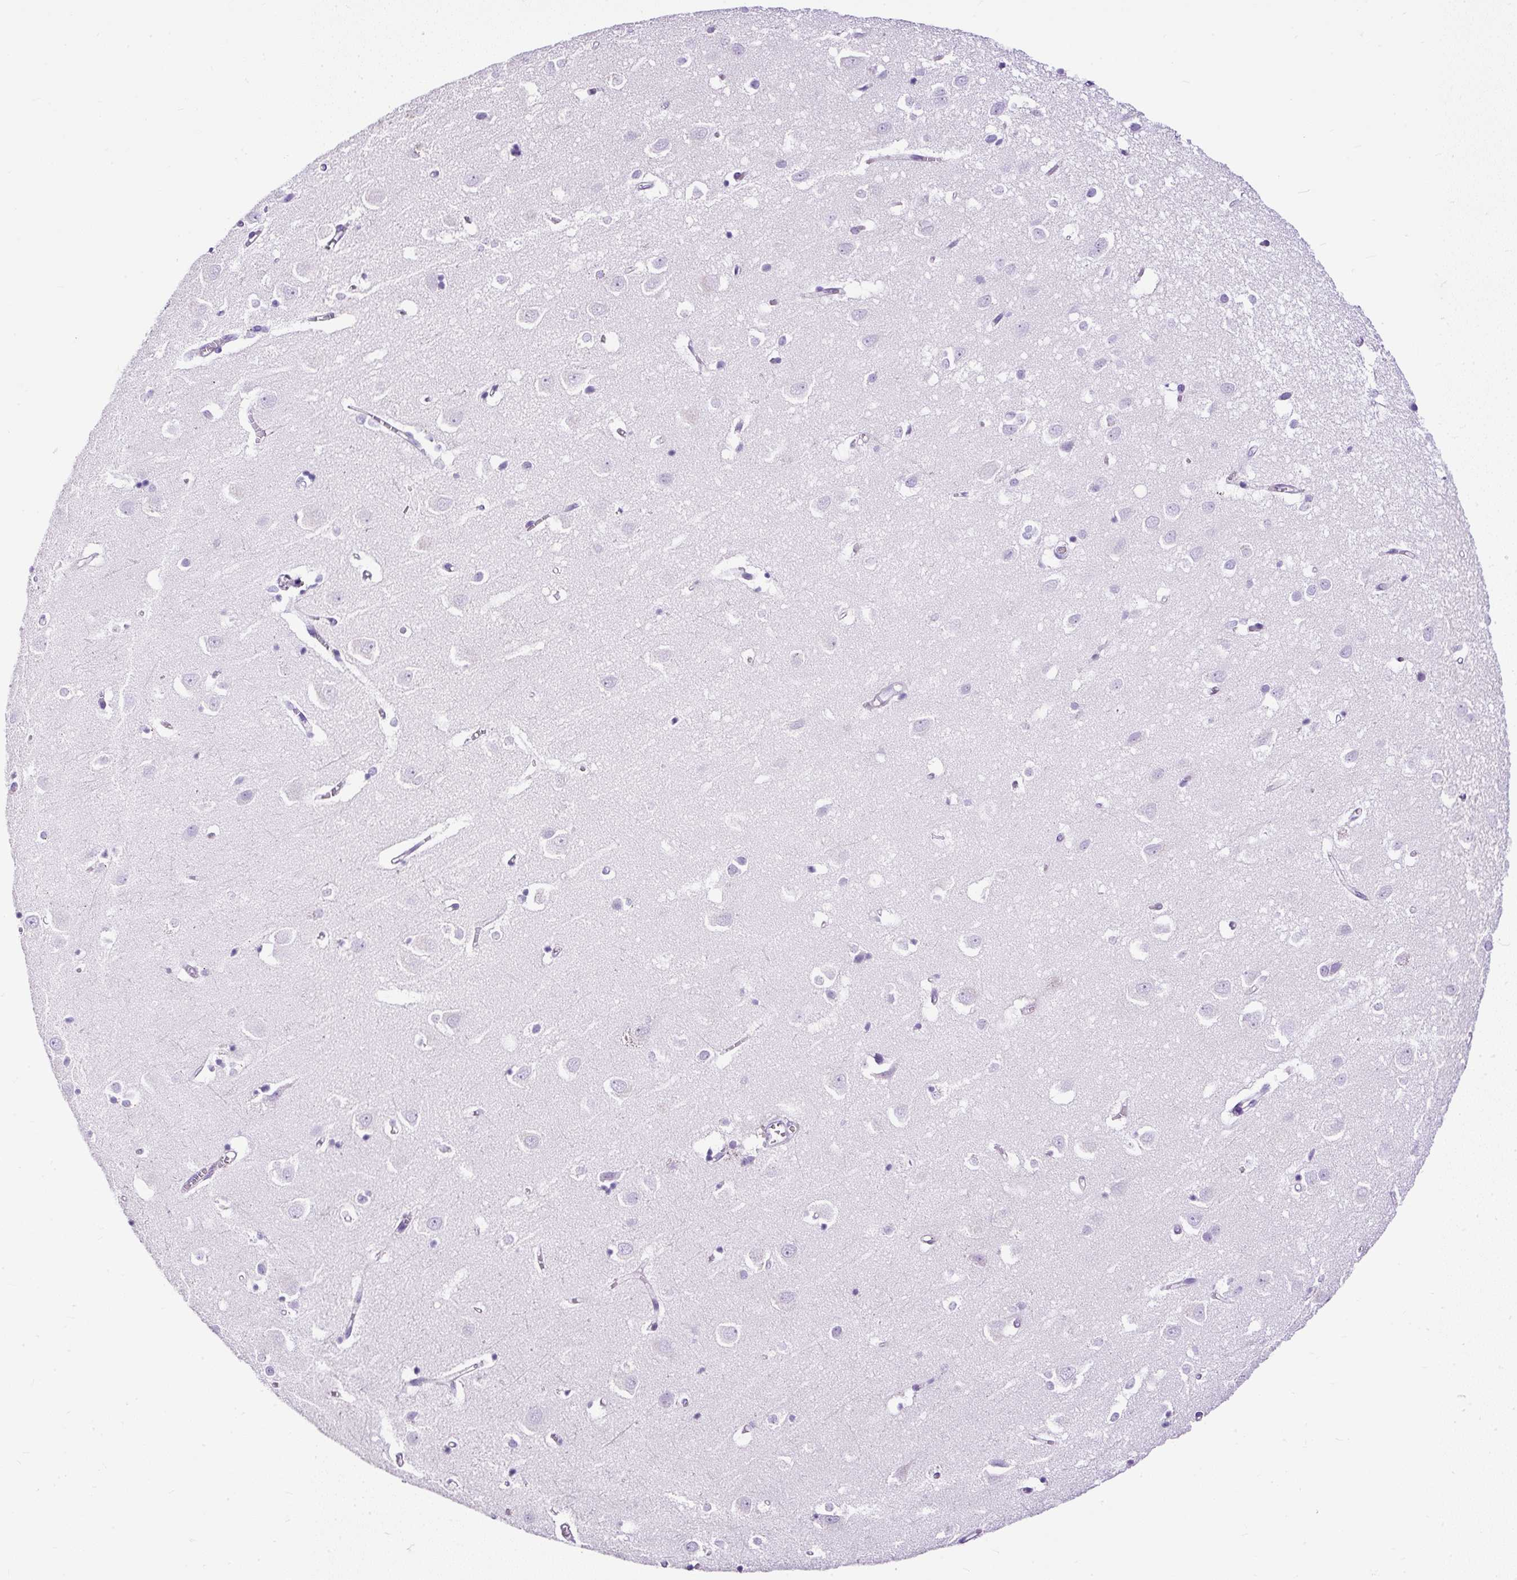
{"staining": {"intensity": "negative", "quantity": "none", "location": "none"}, "tissue": "cerebral cortex", "cell_type": "Endothelial cells", "image_type": "normal", "snomed": [{"axis": "morphology", "description": "Normal tissue, NOS"}, {"axis": "topography", "description": "Cerebral cortex"}], "caption": "This is a image of IHC staining of normal cerebral cortex, which shows no expression in endothelial cells.", "gene": "STOX2", "patient": {"sex": "male", "age": 70}}